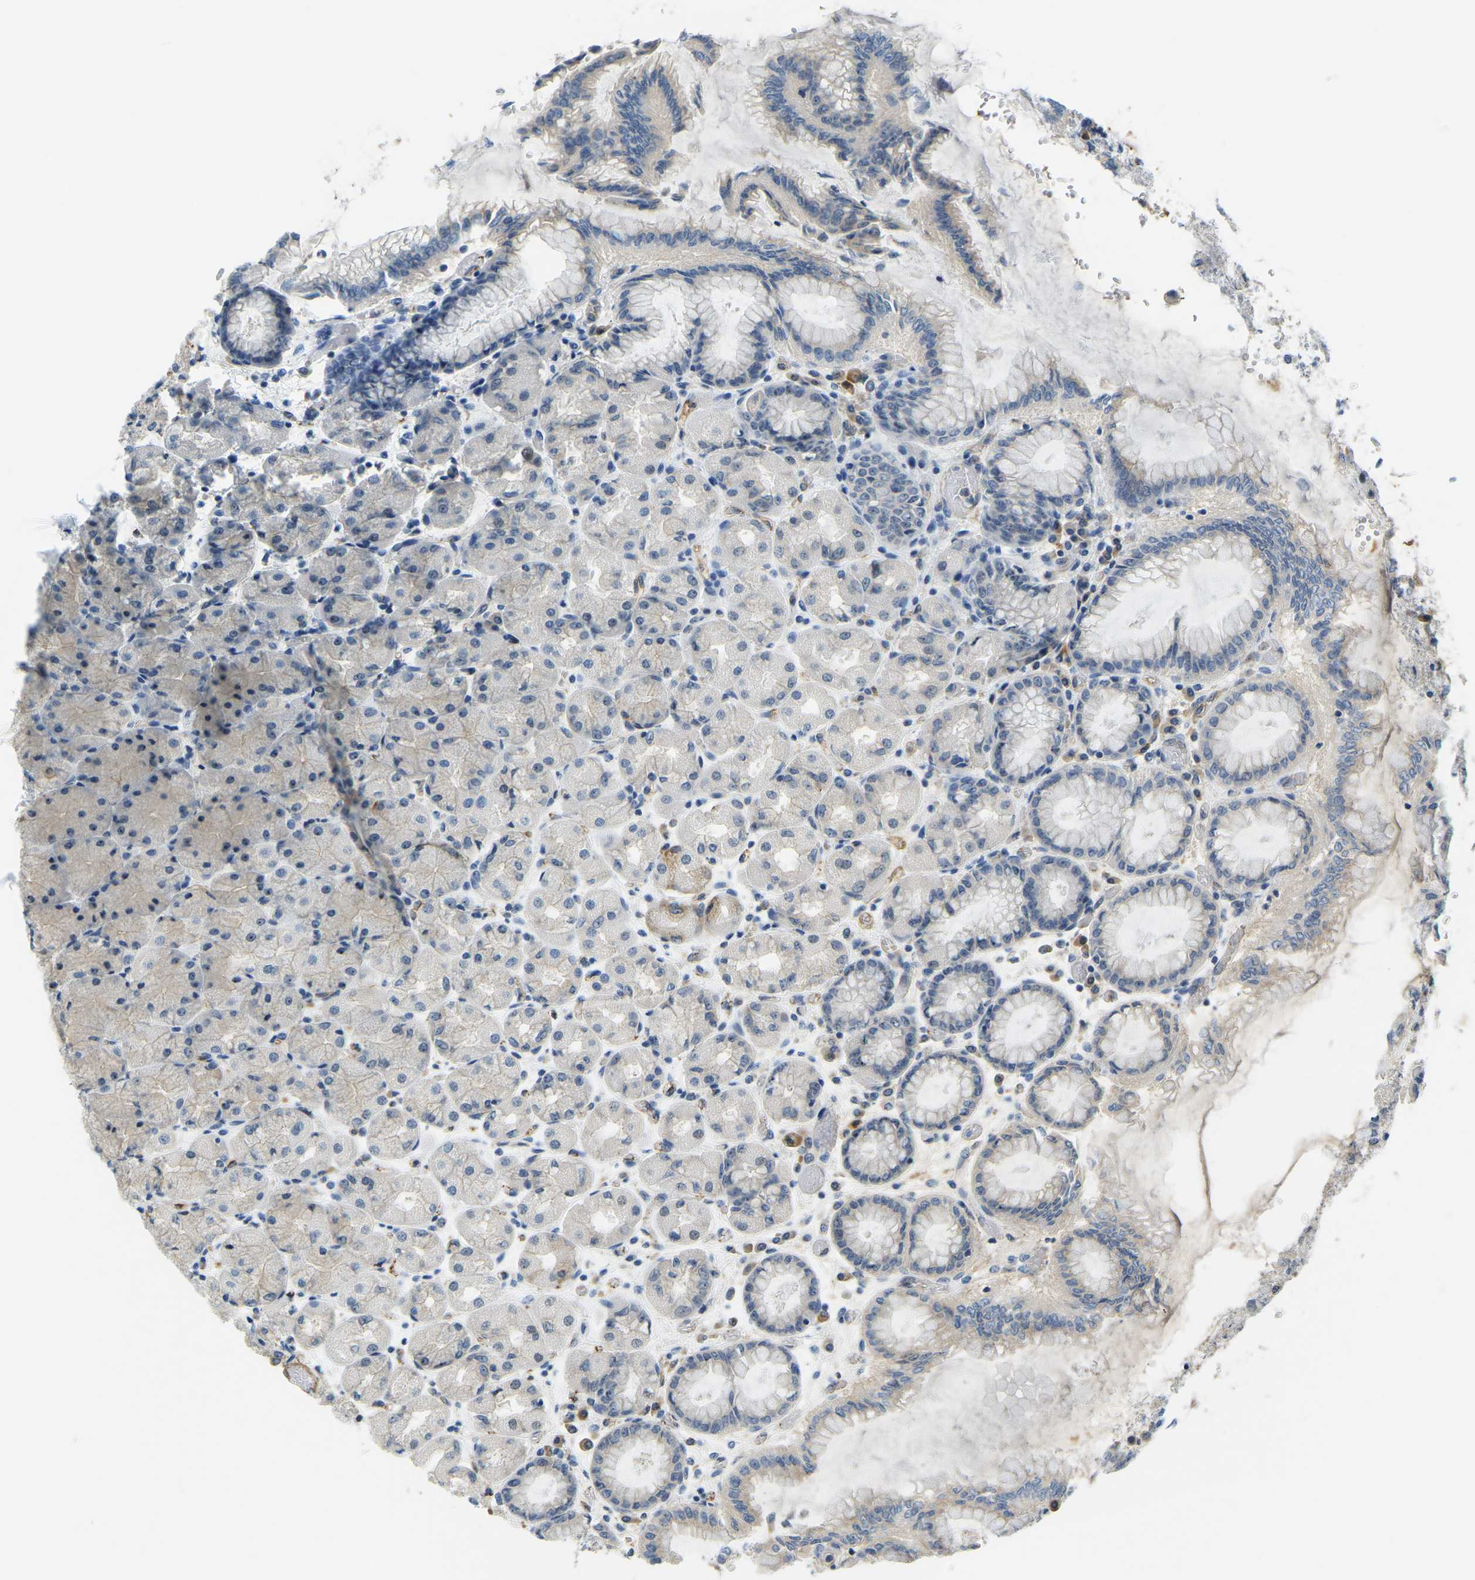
{"staining": {"intensity": "weak", "quantity": "<25%", "location": "cytoplasmic/membranous"}, "tissue": "stomach", "cell_type": "Glandular cells", "image_type": "normal", "snomed": [{"axis": "morphology", "description": "Normal tissue, NOS"}, {"axis": "topography", "description": "Stomach, upper"}], "caption": "Immunohistochemistry of benign human stomach displays no staining in glandular cells.", "gene": "RRP1", "patient": {"sex": "female", "age": 56}}